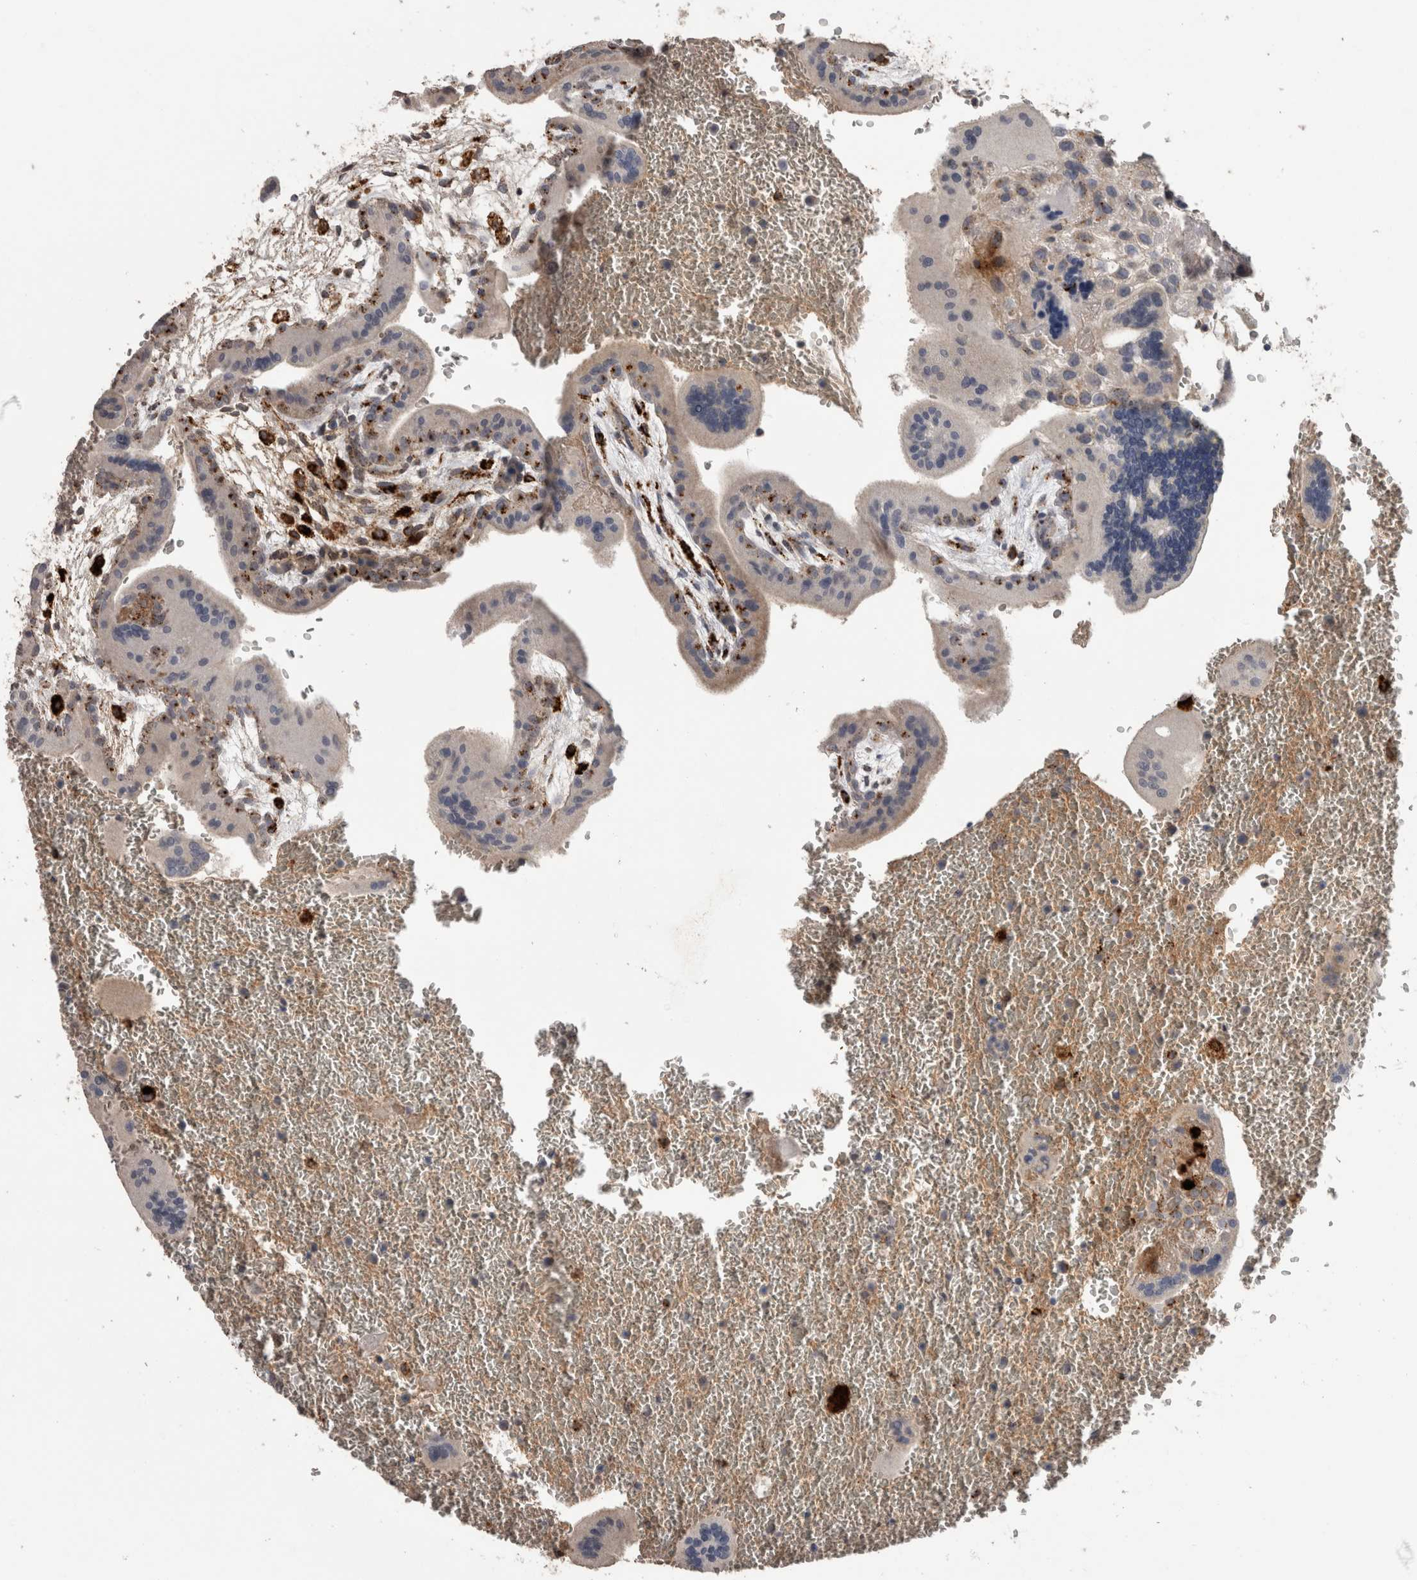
{"staining": {"intensity": "weak", "quantity": "<25%", "location": "cytoplasmic/membranous"}, "tissue": "placenta", "cell_type": "Trophoblastic cells", "image_type": "normal", "snomed": [{"axis": "morphology", "description": "Normal tissue, NOS"}, {"axis": "topography", "description": "Placenta"}], "caption": "The immunohistochemistry photomicrograph has no significant staining in trophoblastic cells of placenta.", "gene": "CTSZ", "patient": {"sex": "female", "age": 35}}